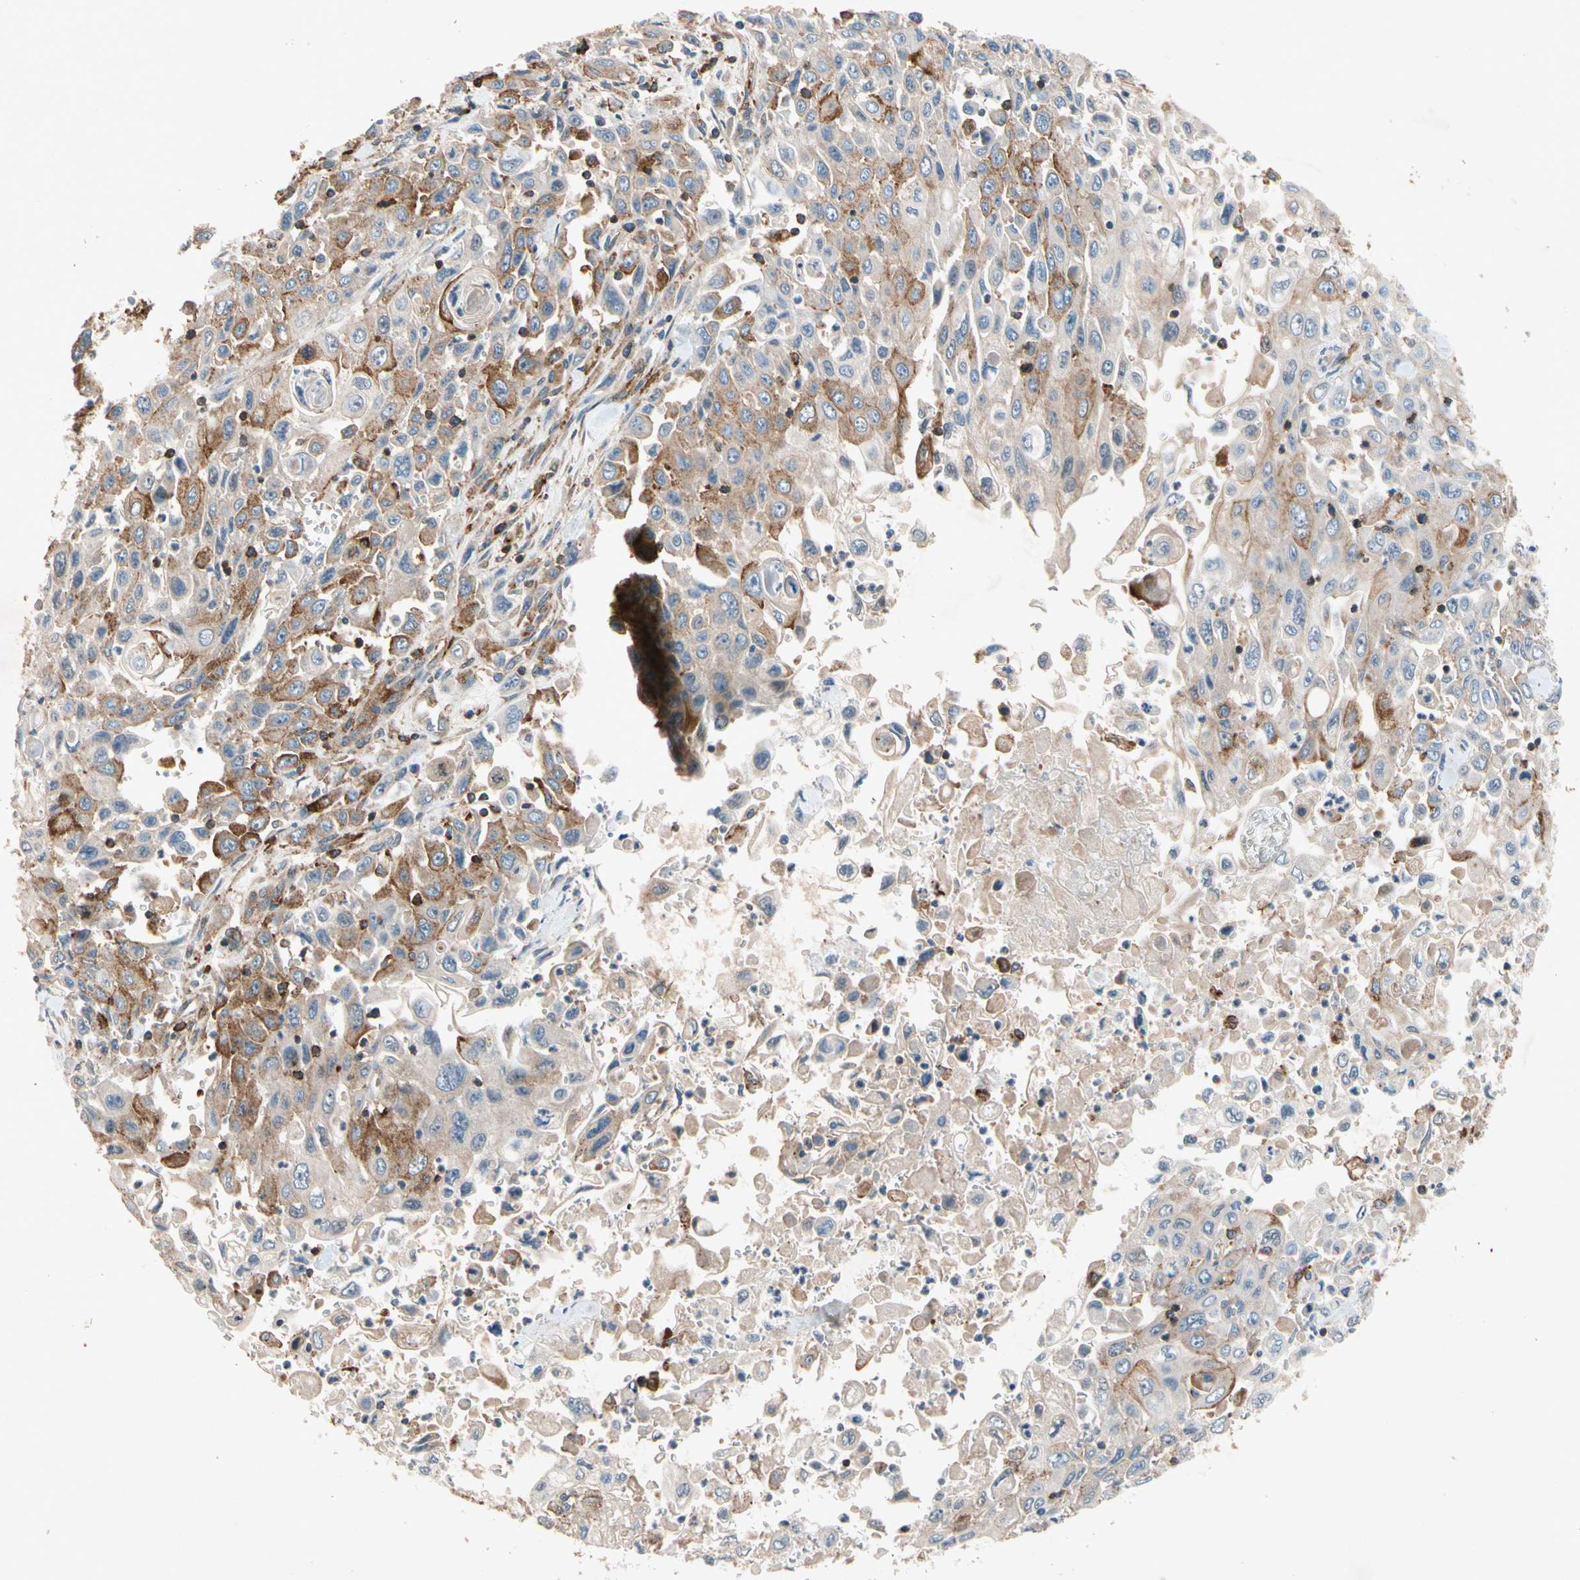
{"staining": {"intensity": "moderate", "quantity": ">75%", "location": "cytoplasmic/membranous"}, "tissue": "pancreatic cancer", "cell_type": "Tumor cells", "image_type": "cancer", "snomed": [{"axis": "morphology", "description": "Adenocarcinoma, NOS"}, {"axis": "topography", "description": "Pancreas"}], "caption": "Moderate cytoplasmic/membranous expression for a protein is appreciated in approximately >75% of tumor cells of pancreatic cancer (adenocarcinoma) using immunohistochemistry (IHC).", "gene": "NDFIP2", "patient": {"sex": "male", "age": 70}}